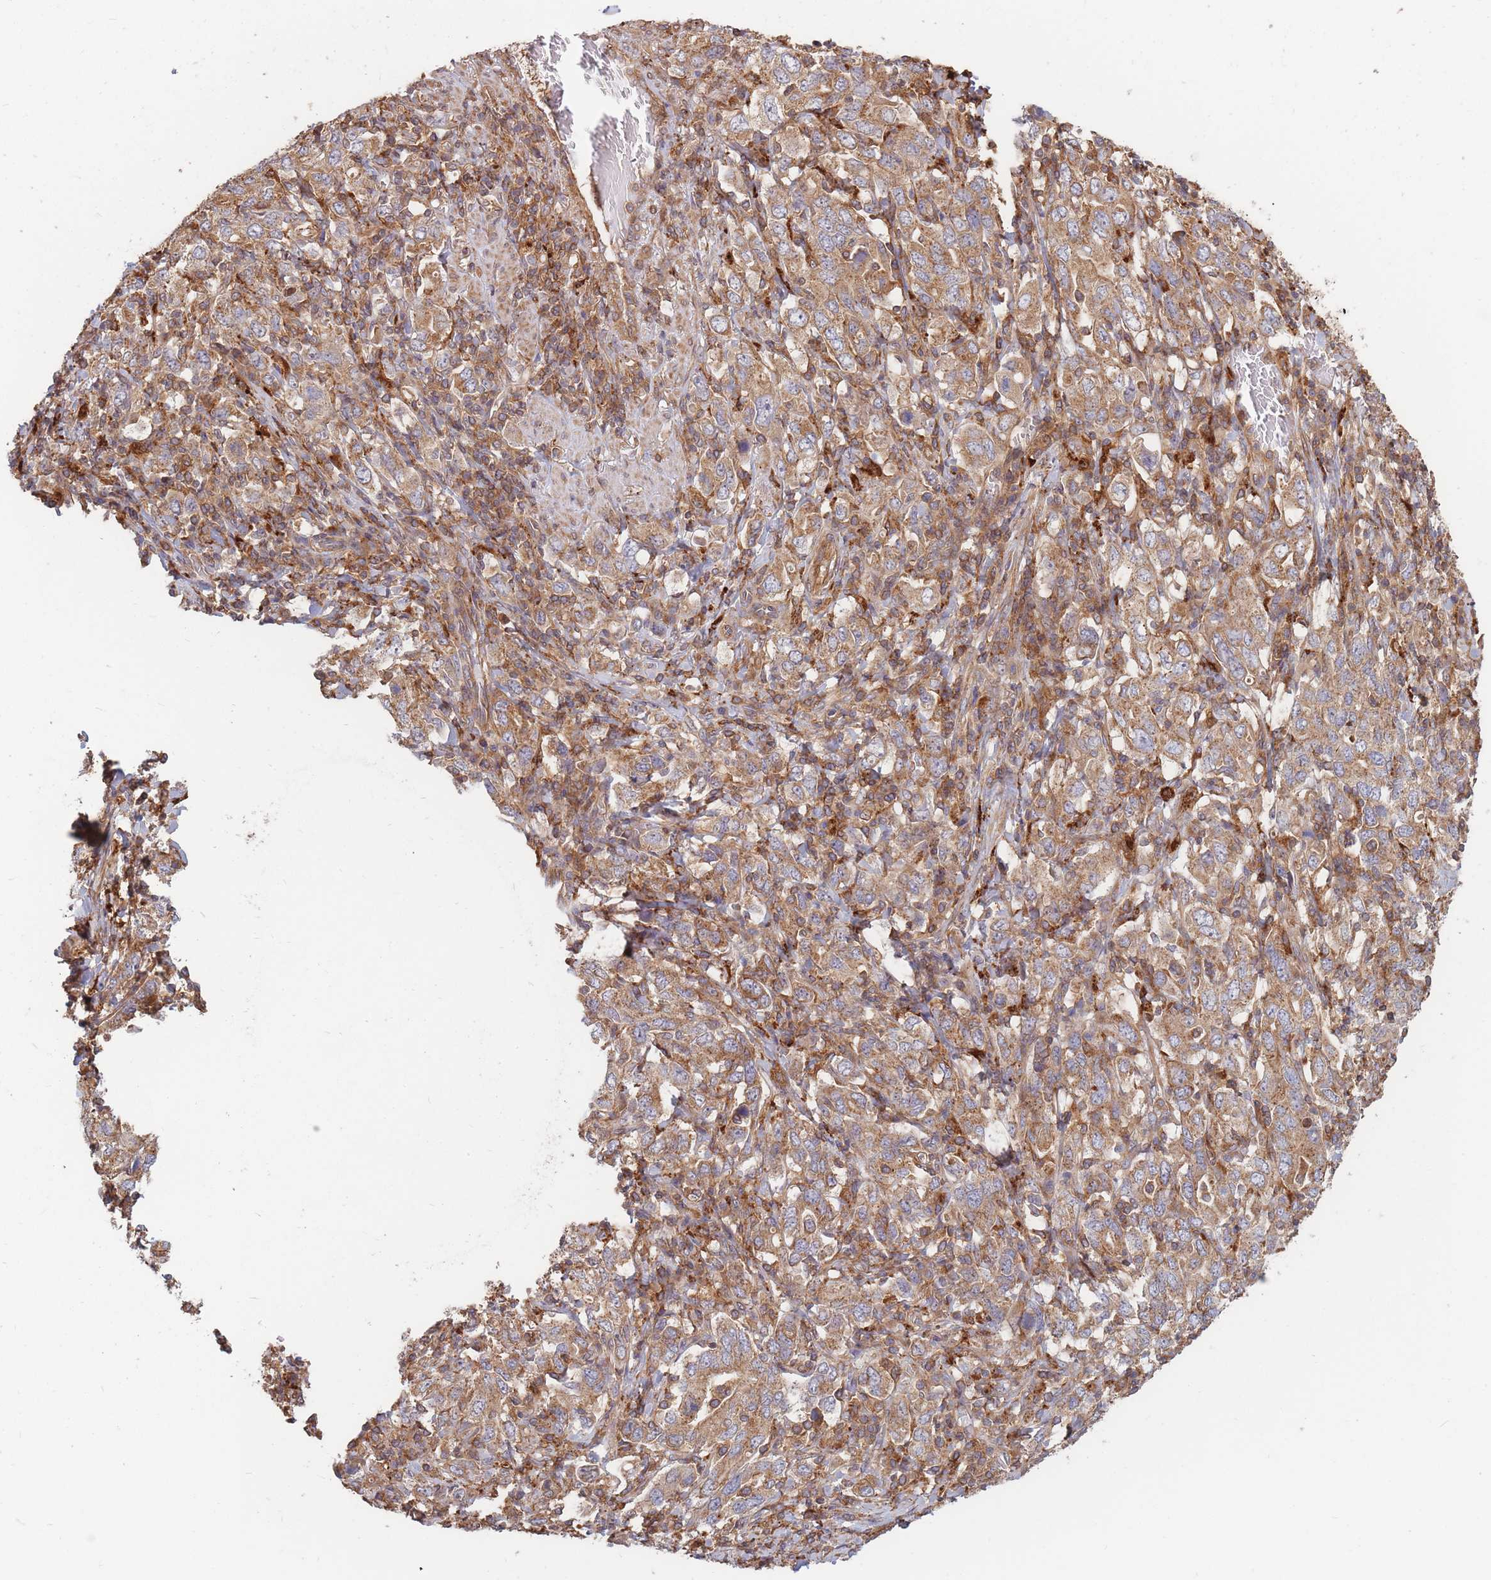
{"staining": {"intensity": "moderate", "quantity": ">75%", "location": "cytoplasmic/membranous"}, "tissue": "stomach cancer", "cell_type": "Tumor cells", "image_type": "cancer", "snomed": [{"axis": "morphology", "description": "Adenocarcinoma, NOS"}, {"axis": "topography", "description": "Stomach, upper"}, {"axis": "topography", "description": "Stomach"}], "caption": "Moderate cytoplasmic/membranous protein positivity is present in approximately >75% of tumor cells in stomach cancer (adenocarcinoma).", "gene": "RASSF2", "patient": {"sex": "male", "age": 62}}